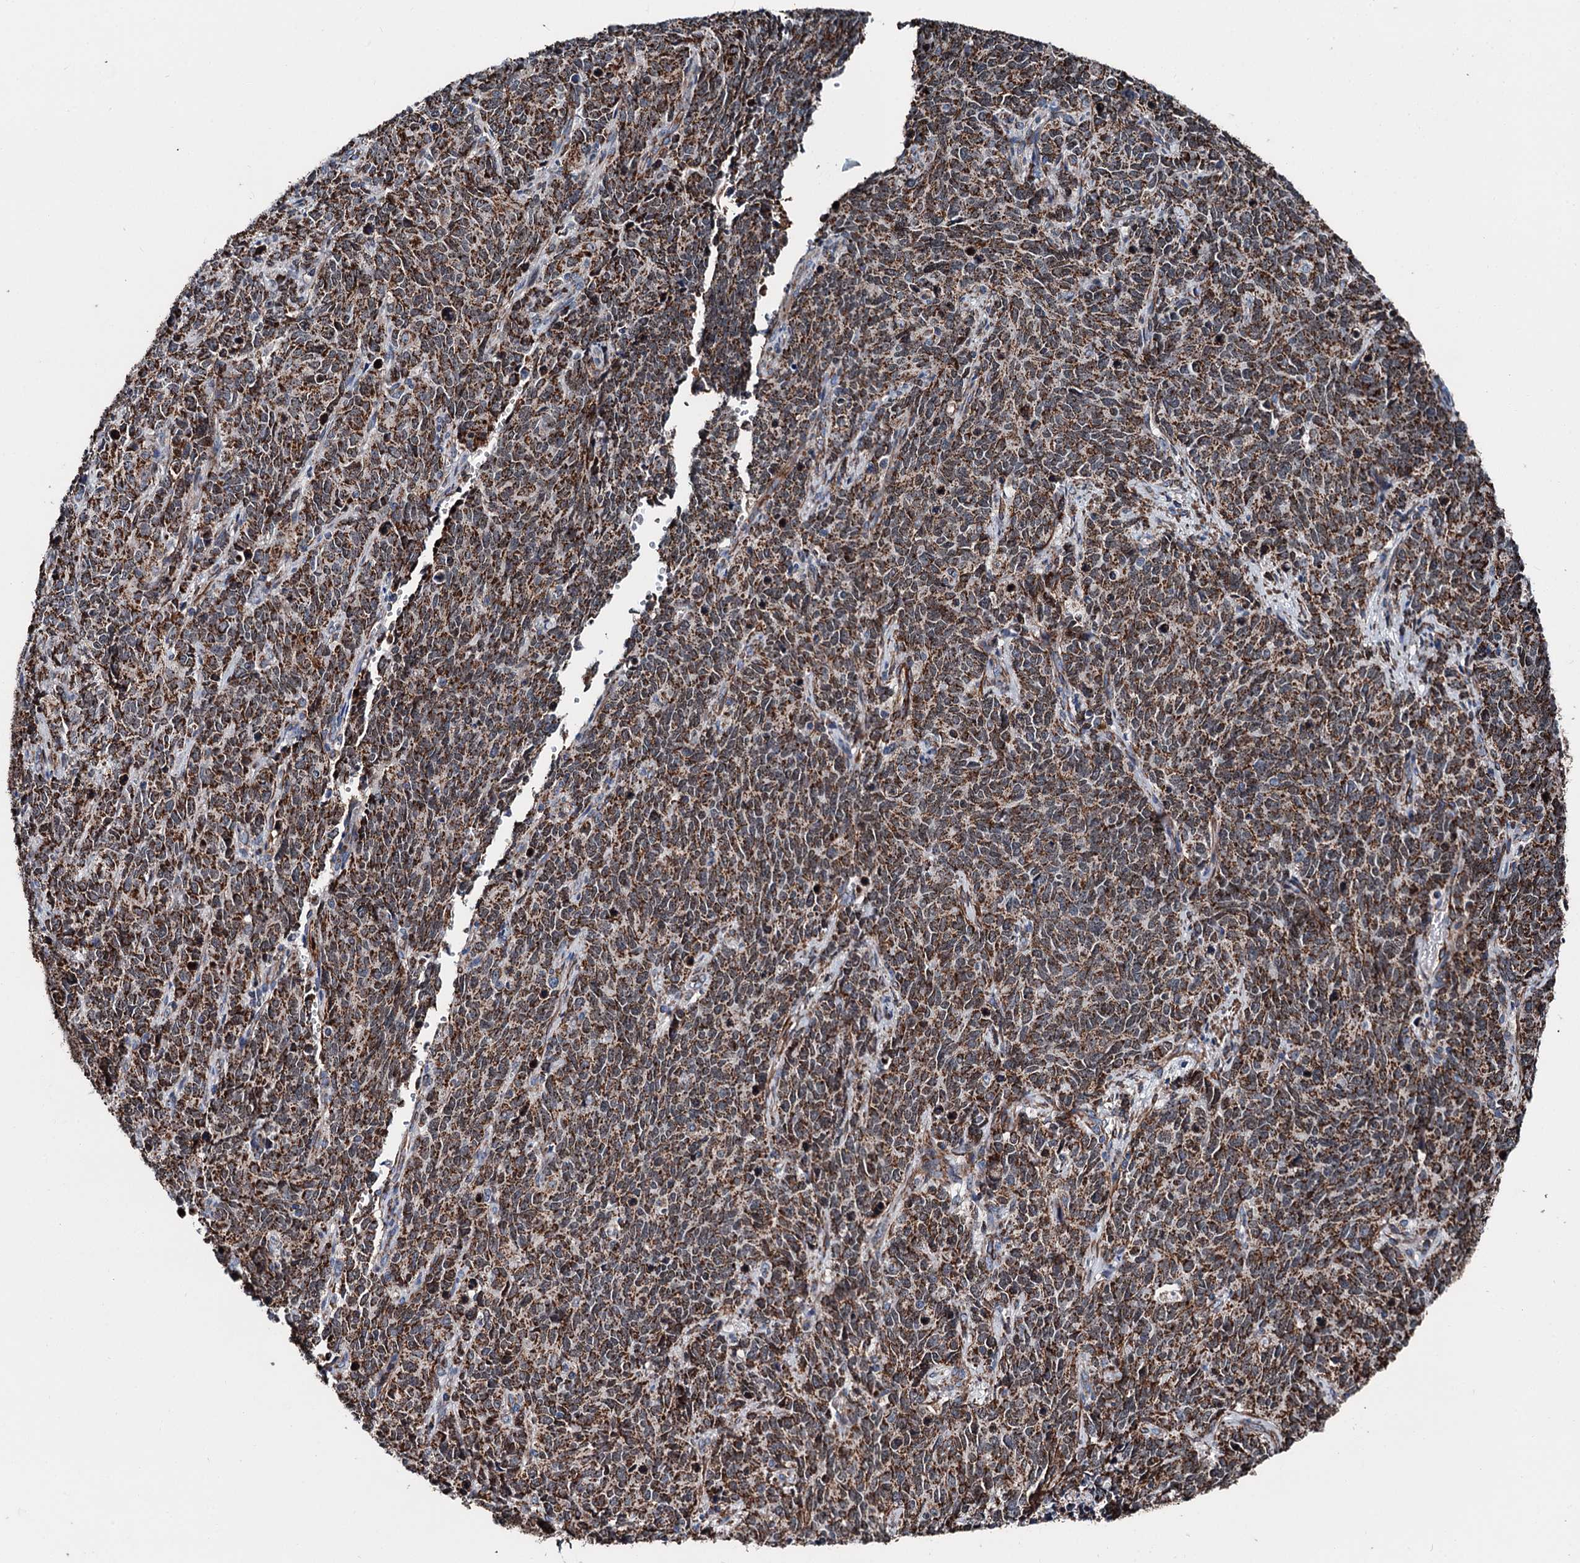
{"staining": {"intensity": "strong", "quantity": ">75%", "location": "cytoplasmic/membranous"}, "tissue": "cervical cancer", "cell_type": "Tumor cells", "image_type": "cancer", "snomed": [{"axis": "morphology", "description": "Squamous cell carcinoma, NOS"}, {"axis": "topography", "description": "Cervix"}], "caption": "Immunohistochemistry photomicrograph of neoplastic tissue: human cervical cancer (squamous cell carcinoma) stained using immunohistochemistry exhibits high levels of strong protein expression localized specifically in the cytoplasmic/membranous of tumor cells, appearing as a cytoplasmic/membranous brown color.", "gene": "DDIAS", "patient": {"sex": "female", "age": 60}}